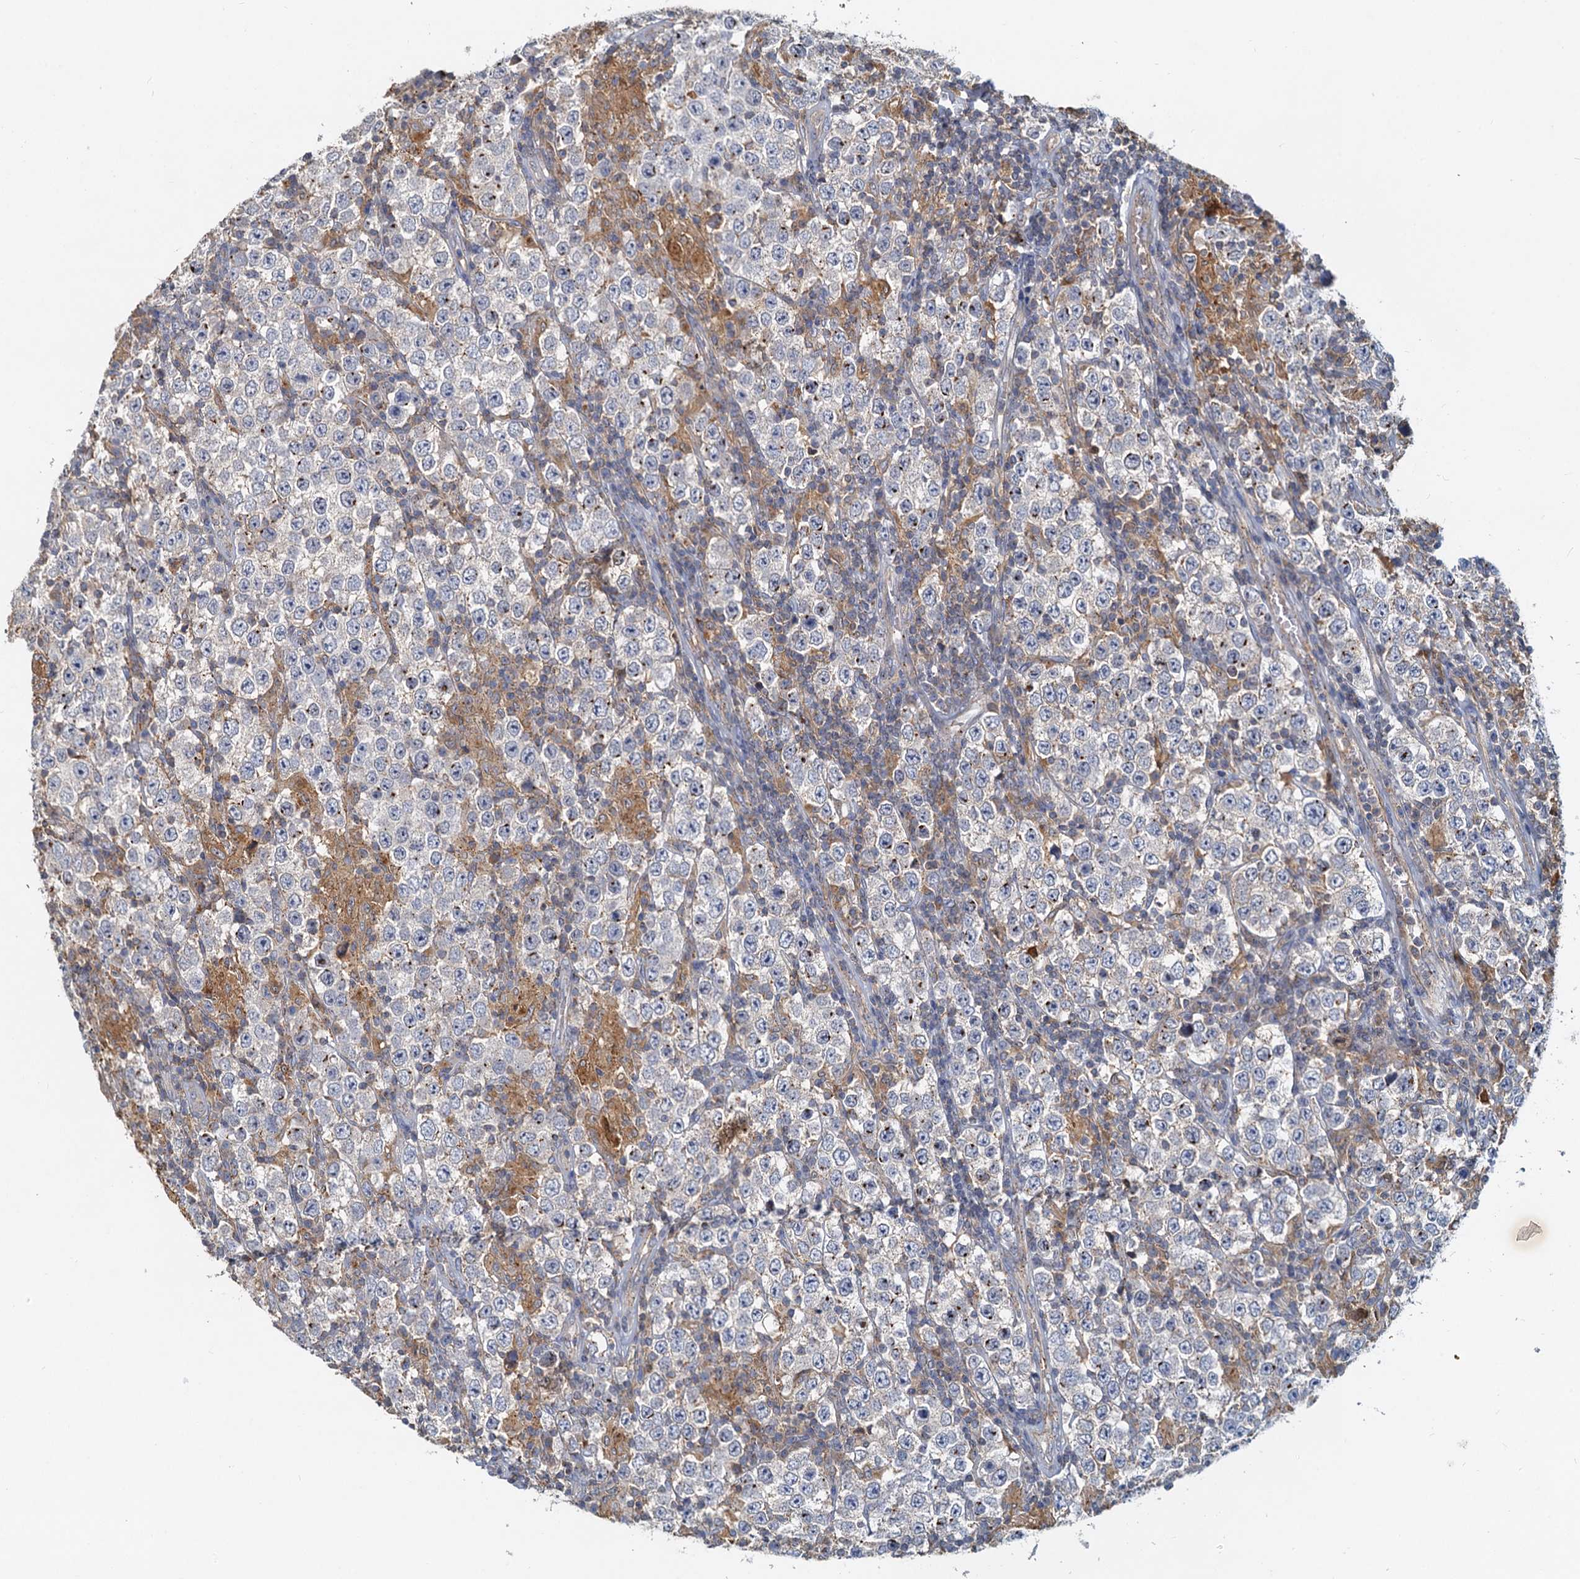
{"staining": {"intensity": "negative", "quantity": "none", "location": "none"}, "tissue": "testis cancer", "cell_type": "Tumor cells", "image_type": "cancer", "snomed": [{"axis": "morphology", "description": "Normal tissue, NOS"}, {"axis": "morphology", "description": "Urothelial carcinoma, High grade"}, {"axis": "morphology", "description": "Seminoma, NOS"}, {"axis": "morphology", "description": "Carcinoma, Embryonal, NOS"}, {"axis": "topography", "description": "Urinary bladder"}, {"axis": "topography", "description": "Testis"}], "caption": "High power microscopy photomicrograph of an immunohistochemistry image of testis cancer (urothelial carcinoma (high-grade)), revealing no significant positivity in tumor cells.", "gene": "TOLLIP", "patient": {"sex": "male", "age": 41}}